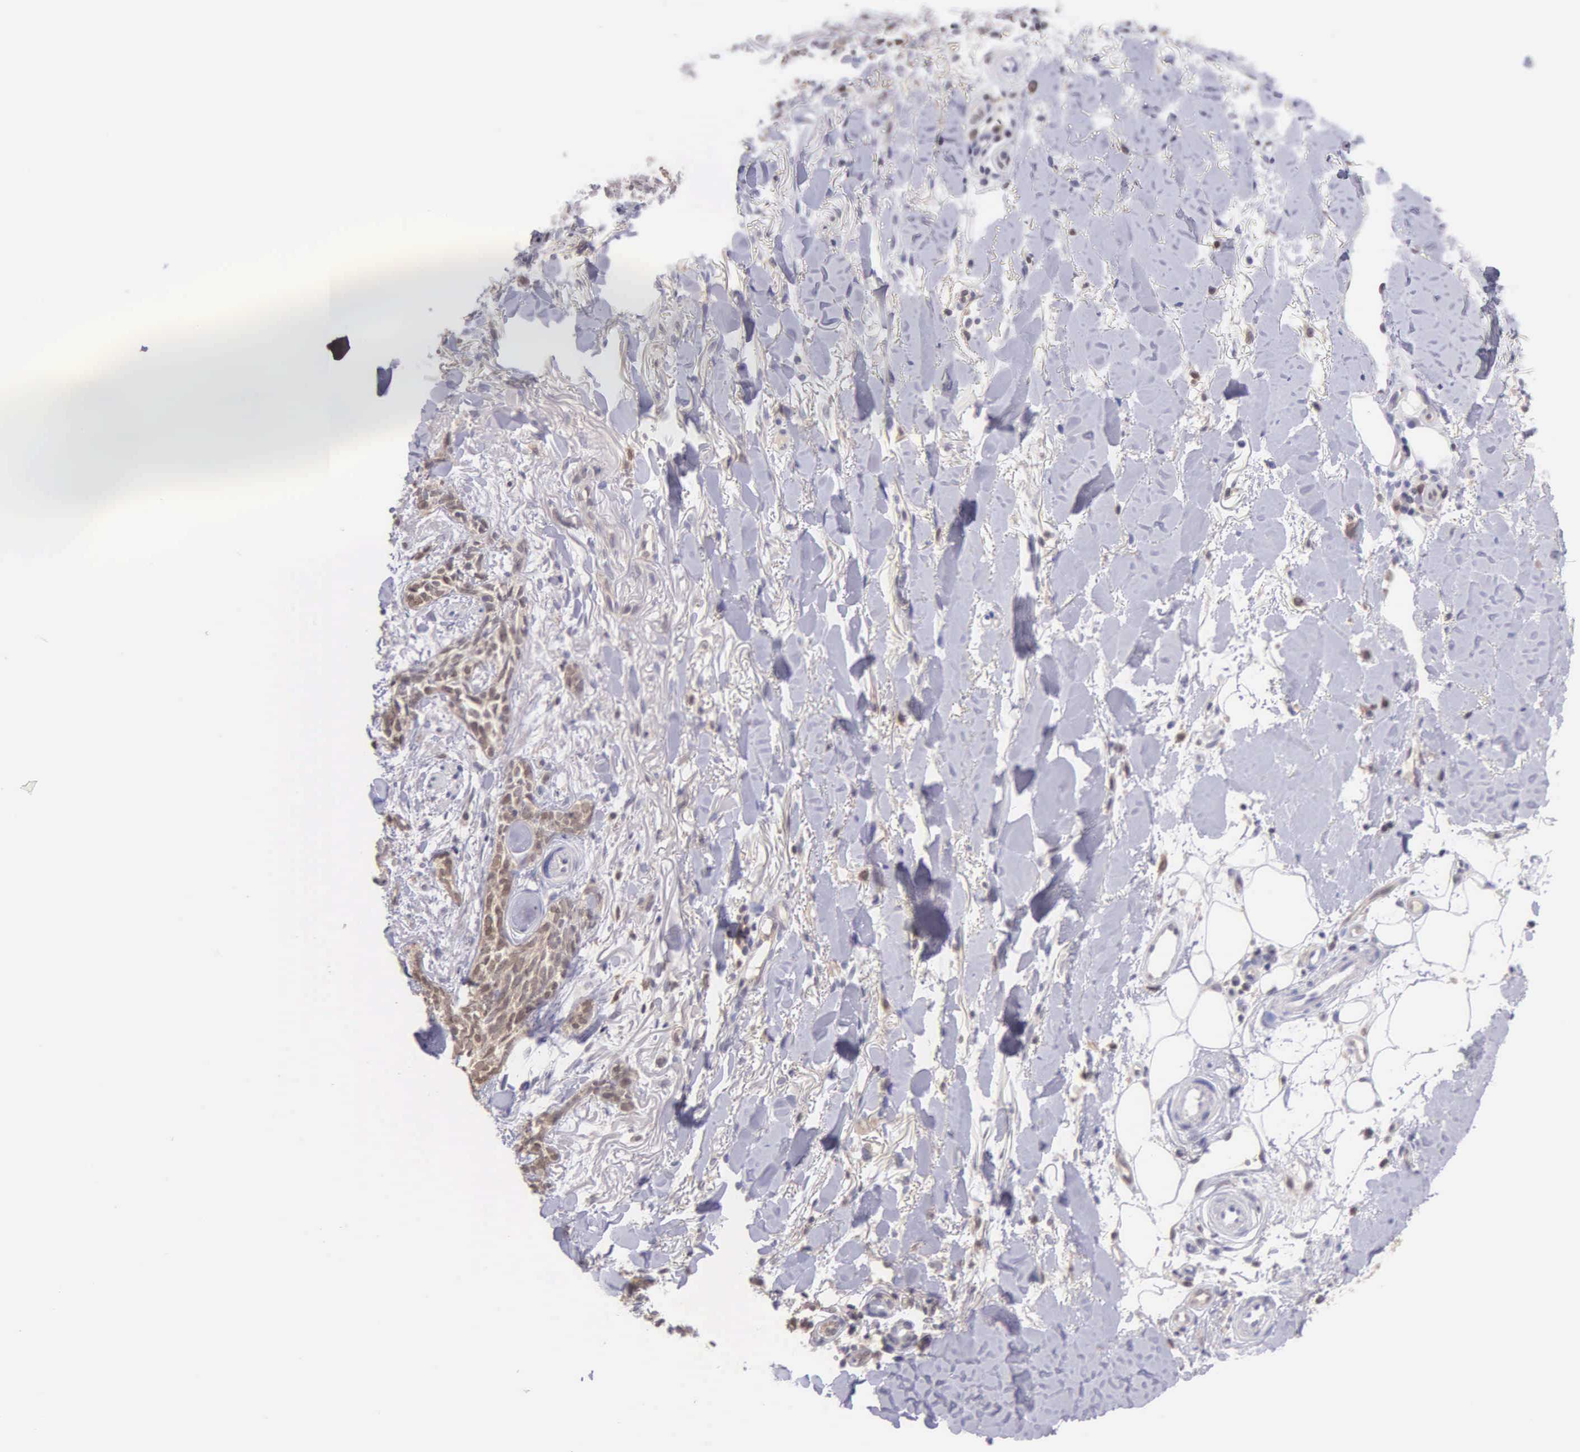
{"staining": {"intensity": "moderate", "quantity": "25%-75%", "location": "cytoplasmic/membranous"}, "tissue": "skin cancer", "cell_type": "Tumor cells", "image_type": "cancer", "snomed": [{"axis": "morphology", "description": "Basal cell carcinoma"}, {"axis": "topography", "description": "Skin"}], "caption": "Human skin basal cell carcinoma stained with a brown dye displays moderate cytoplasmic/membranous positive expression in approximately 25%-75% of tumor cells.", "gene": "BID", "patient": {"sex": "female", "age": 81}}